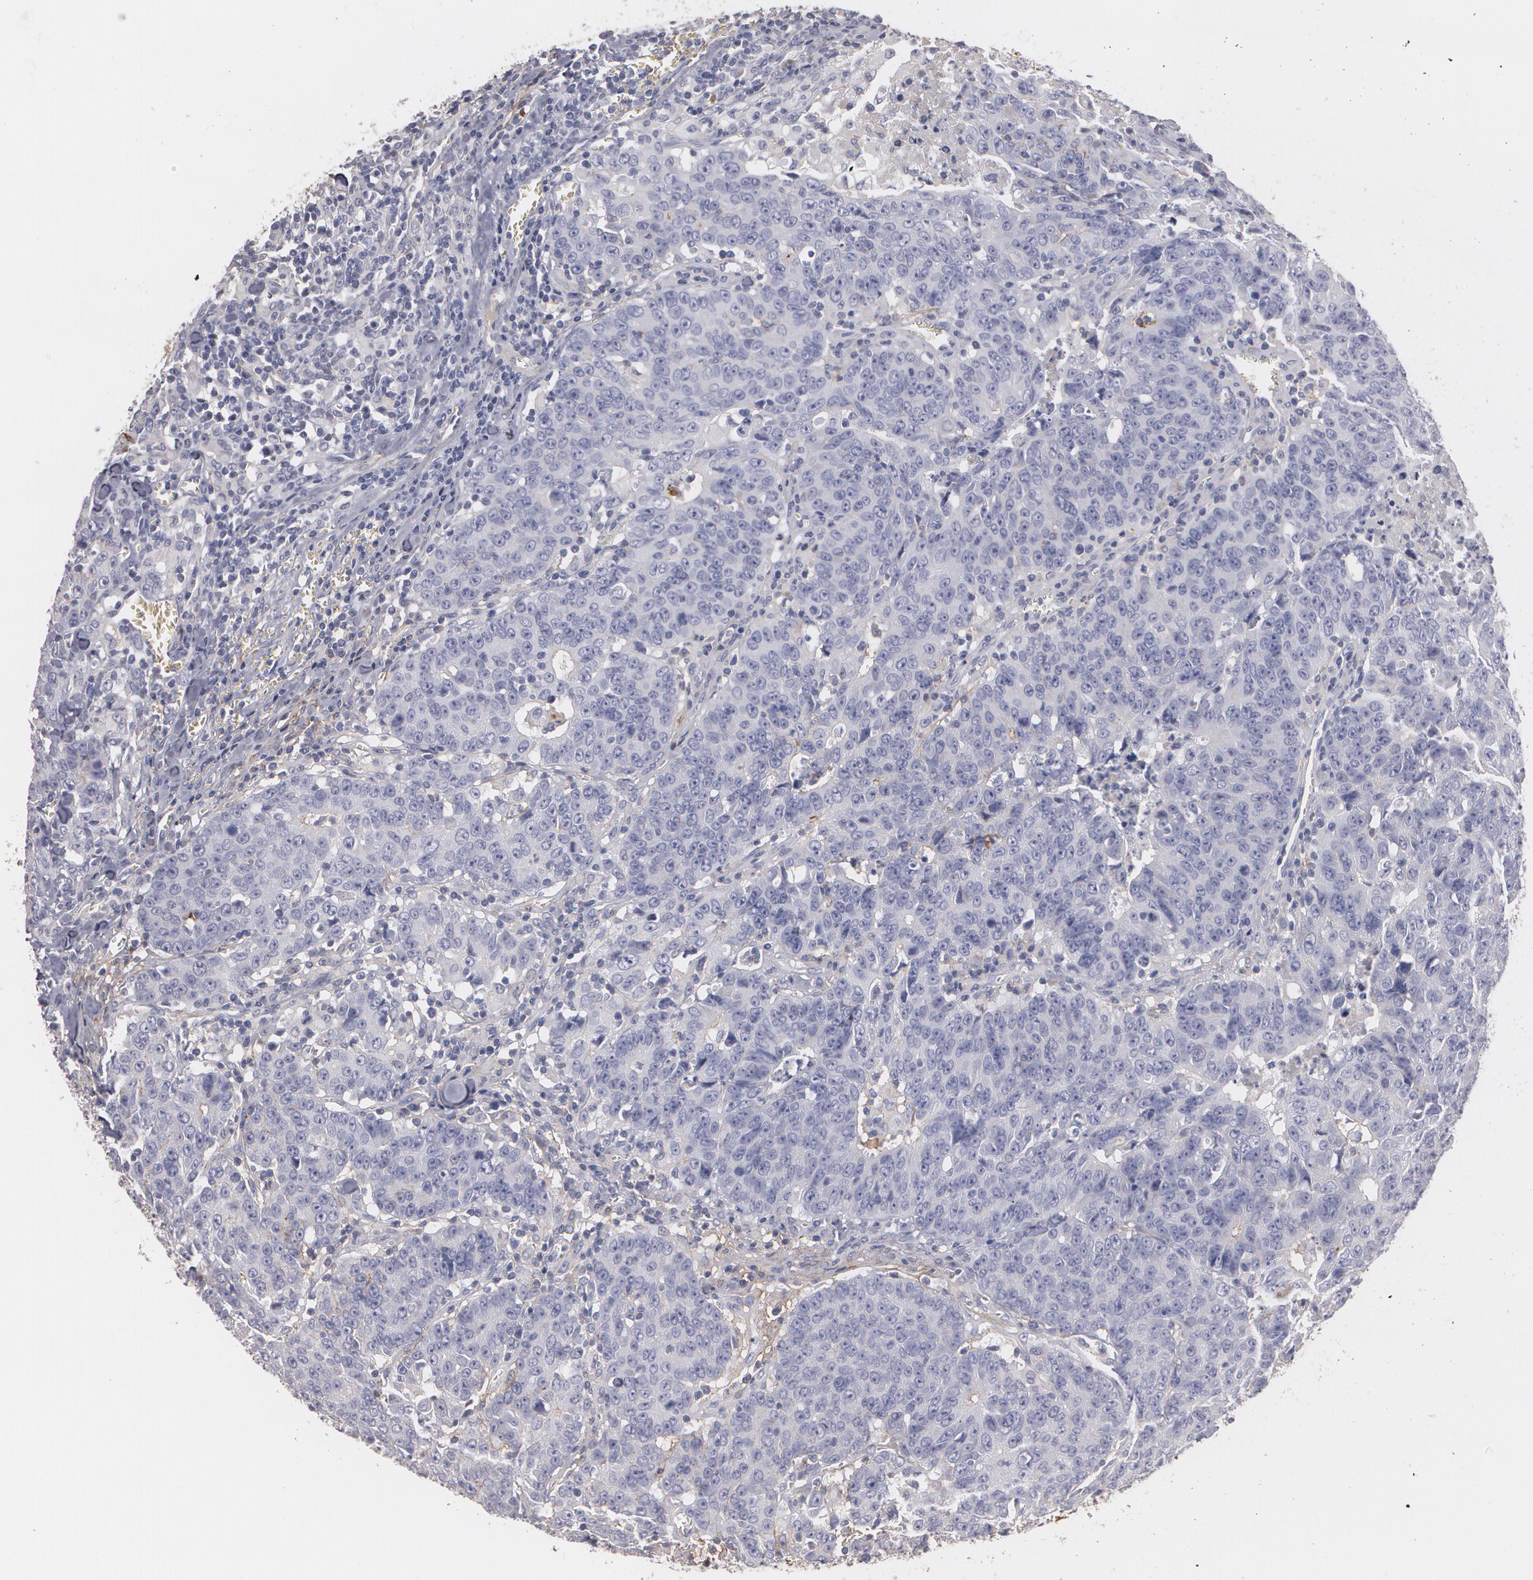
{"staining": {"intensity": "negative", "quantity": "none", "location": "none"}, "tissue": "colorectal cancer", "cell_type": "Tumor cells", "image_type": "cancer", "snomed": [{"axis": "morphology", "description": "Adenocarcinoma, NOS"}, {"axis": "topography", "description": "Colon"}], "caption": "This is an immunohistochemistry image of human colorectal adenocarcinoma. There is no staining in tumor cells.", "gene": "FBLN1", "patient": {"sex": "female", "age": 53}}